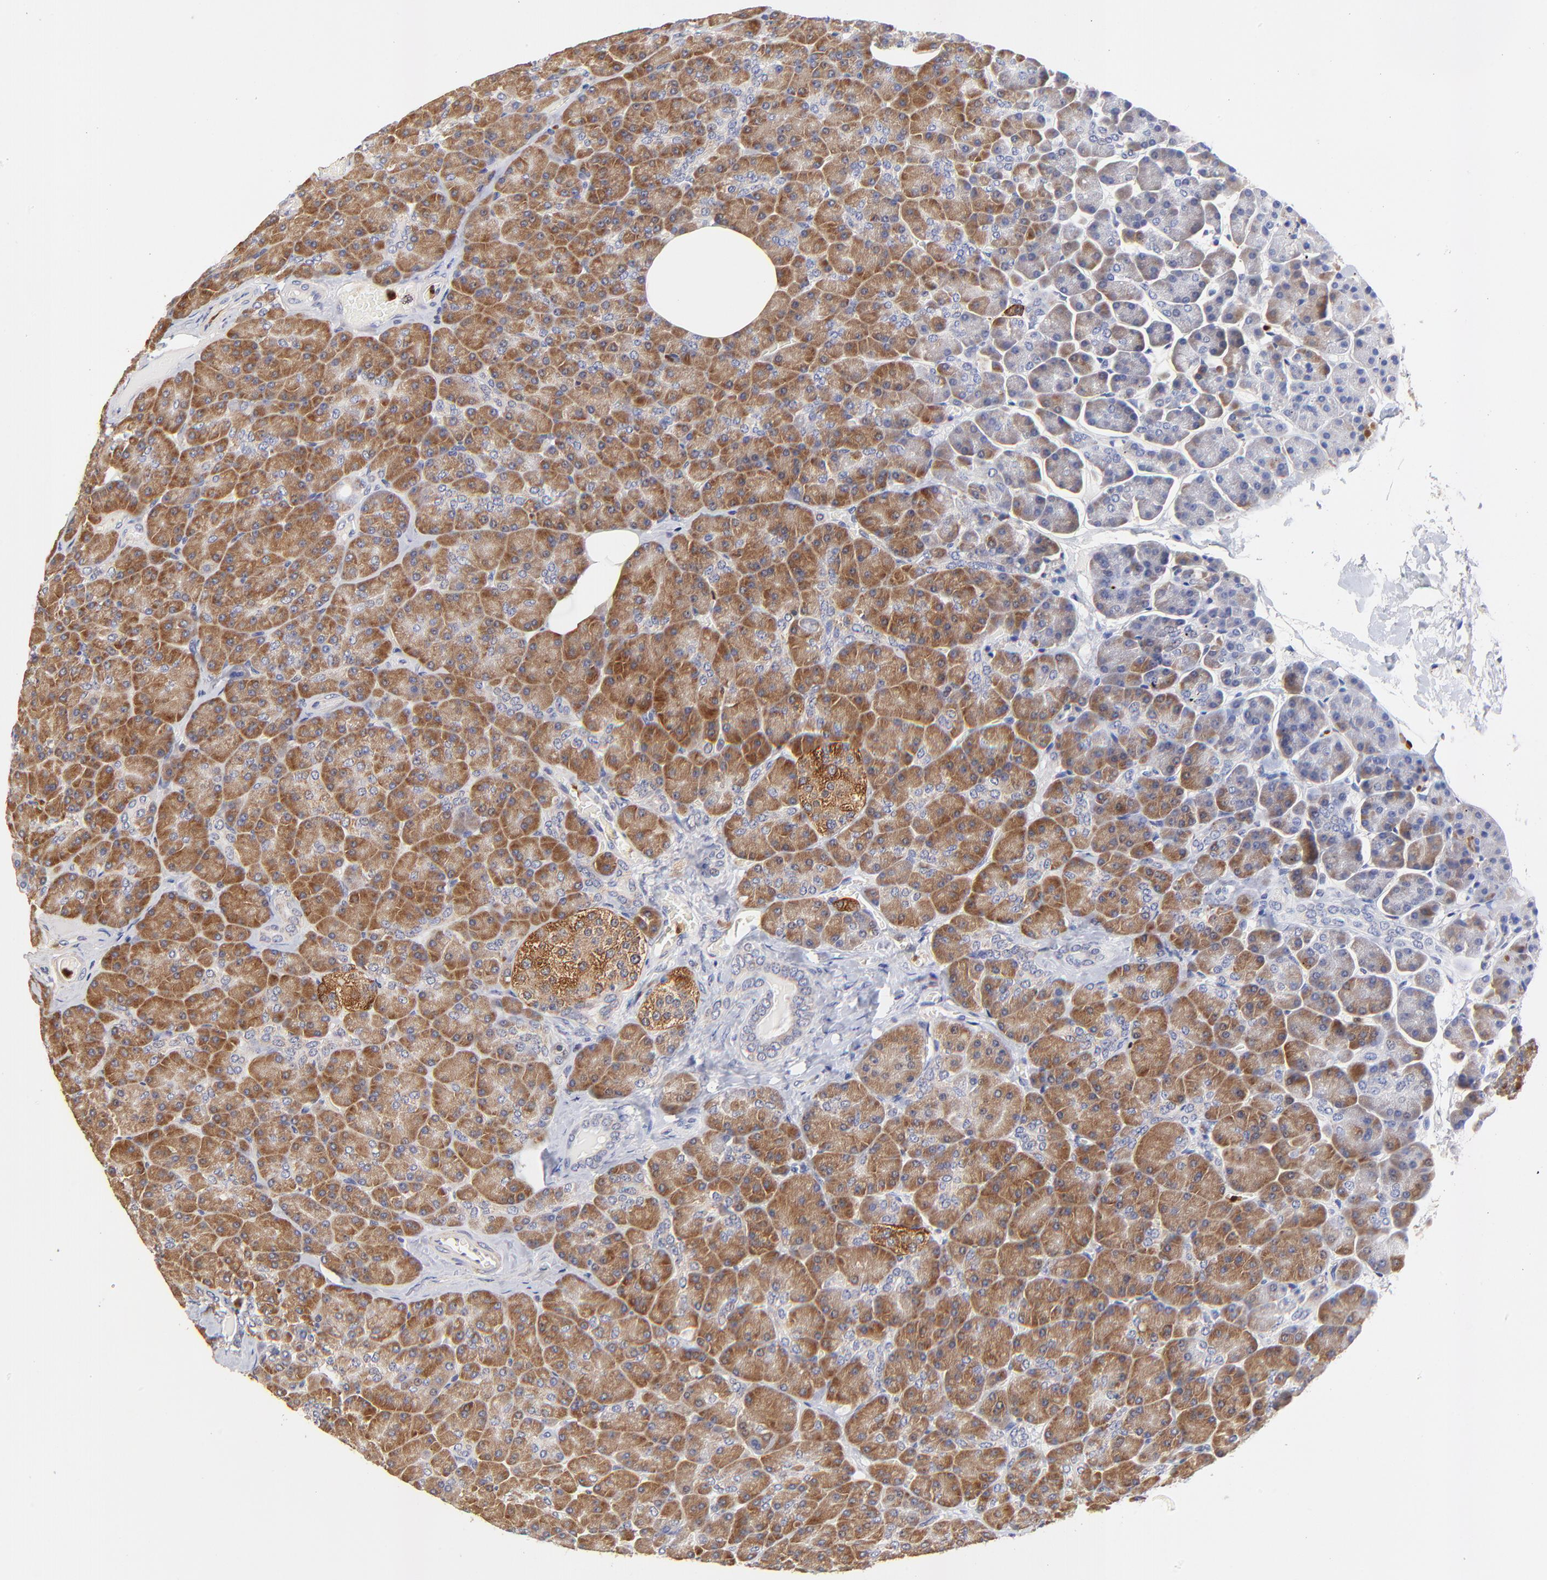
{"staining": {"intensity": "strong", "quantity": ">75%", "location": "cytoplasmic/membranous"}, "tissue": "pancreas", "cell_type": "Exocrine glandular cells", "image_type": "normal", "snomed": [{"axis": "morphology", "description": "Normal tissue, NOS"}, {"axis": "topography", "description": "Pancreas"}], "caption": "Exocrine glandular cells demonstrate high levels of strong cytoplasmic/membranous positivity in about >75% of cells in normal human pancreas.", "gene": "BBOF1", "patient": {"sex": "female", "age": 35}}